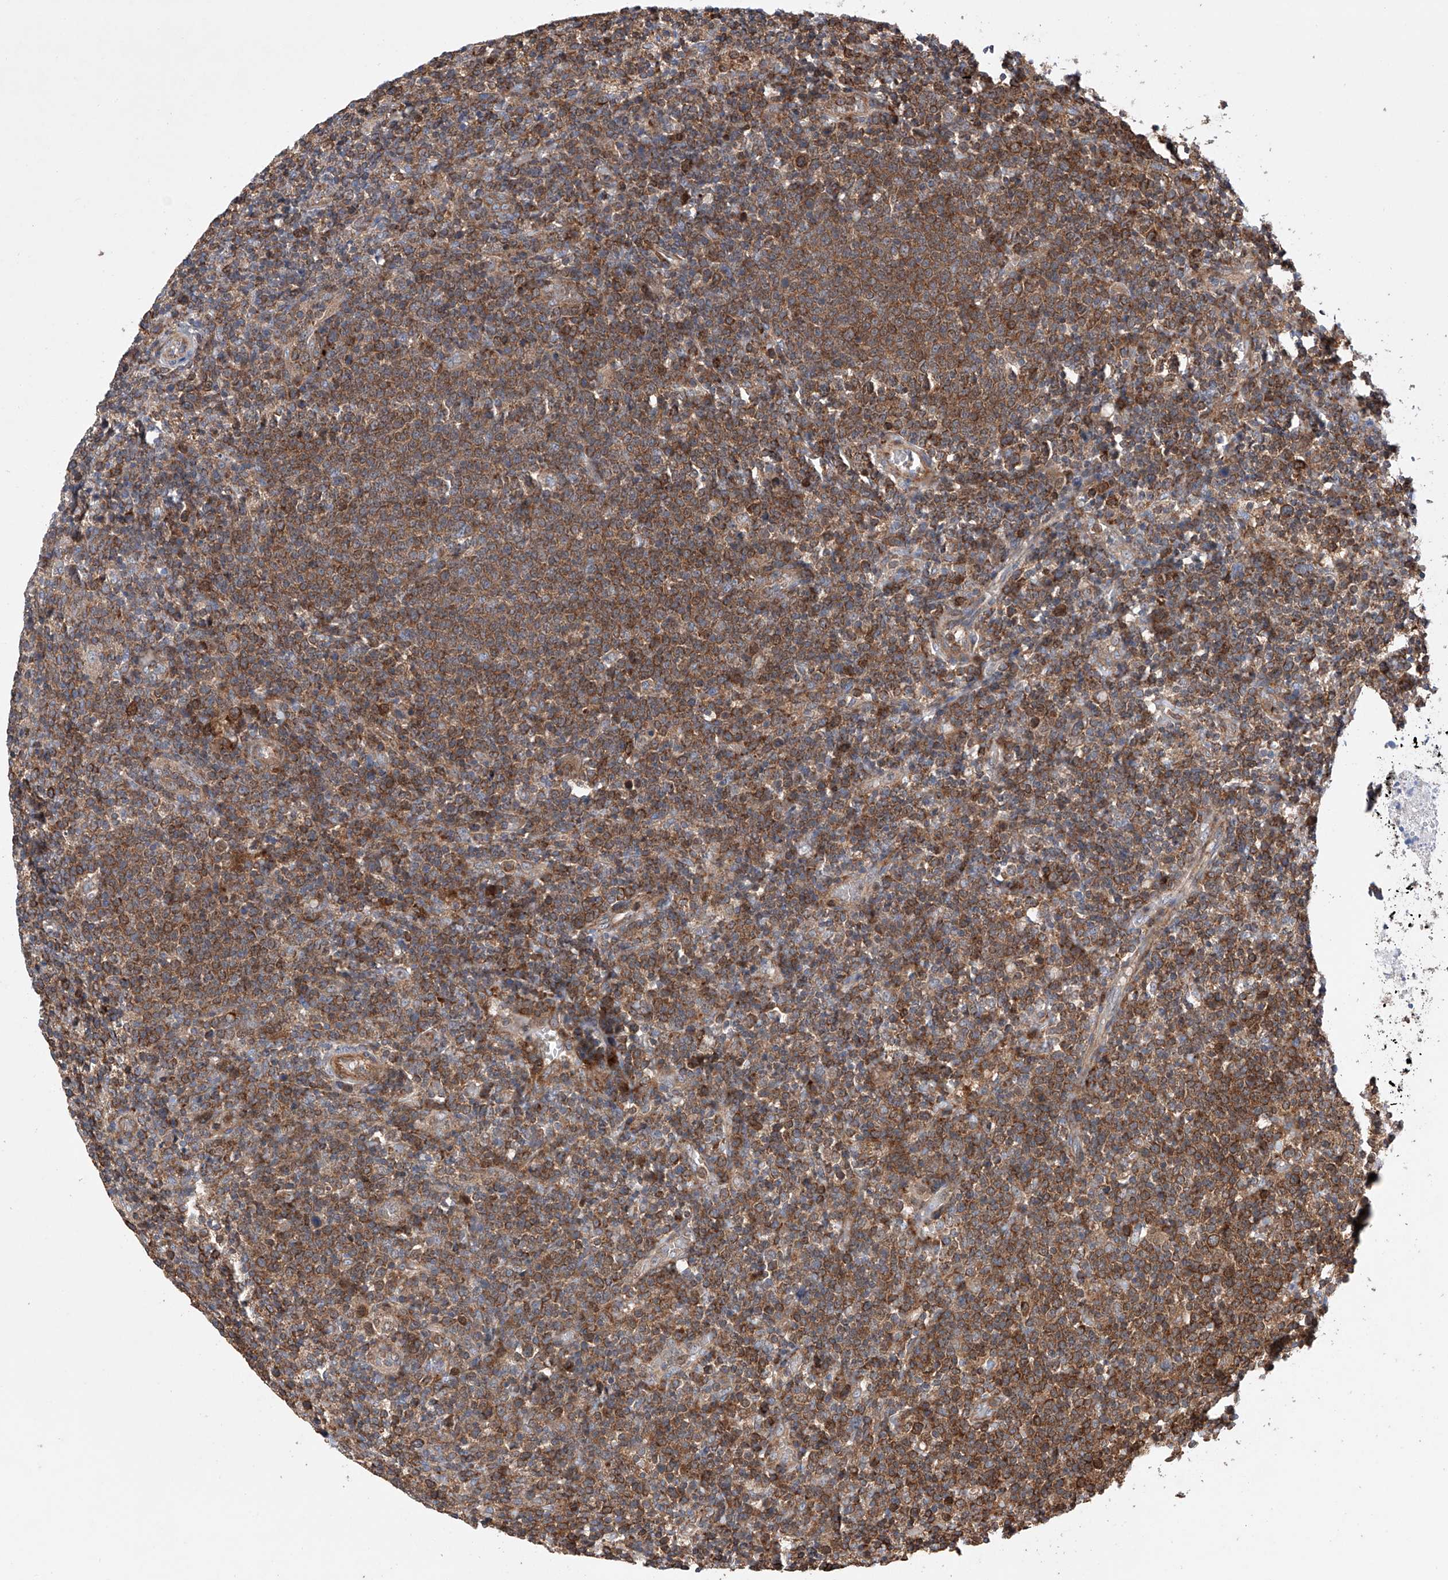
{"staining": {"intensity": "moderate", "quantity": ">75%", "location": "cytoplasmic/membranous"}, "tissue": "lymphoma", "cell_type": "Tumor cells", "image_type": "cancer", "snomed": [{"axis": "morphology", "description": "Malignant lymphoma, non-Hodgkin's type, High grade"}, {"axis": "topography", "description": "Lymph node"}], "caption": "Moderate cytoplasmic/membranous protein staining is identified in about >75% of tumor cells in high-grade malignant lymphoma, non-Hodgkin's type. Ihc stains the protein in brown and the nuclei are stained blue.", "gene": "TIMM23", "patient": {"sex": "male", "age": 61}}